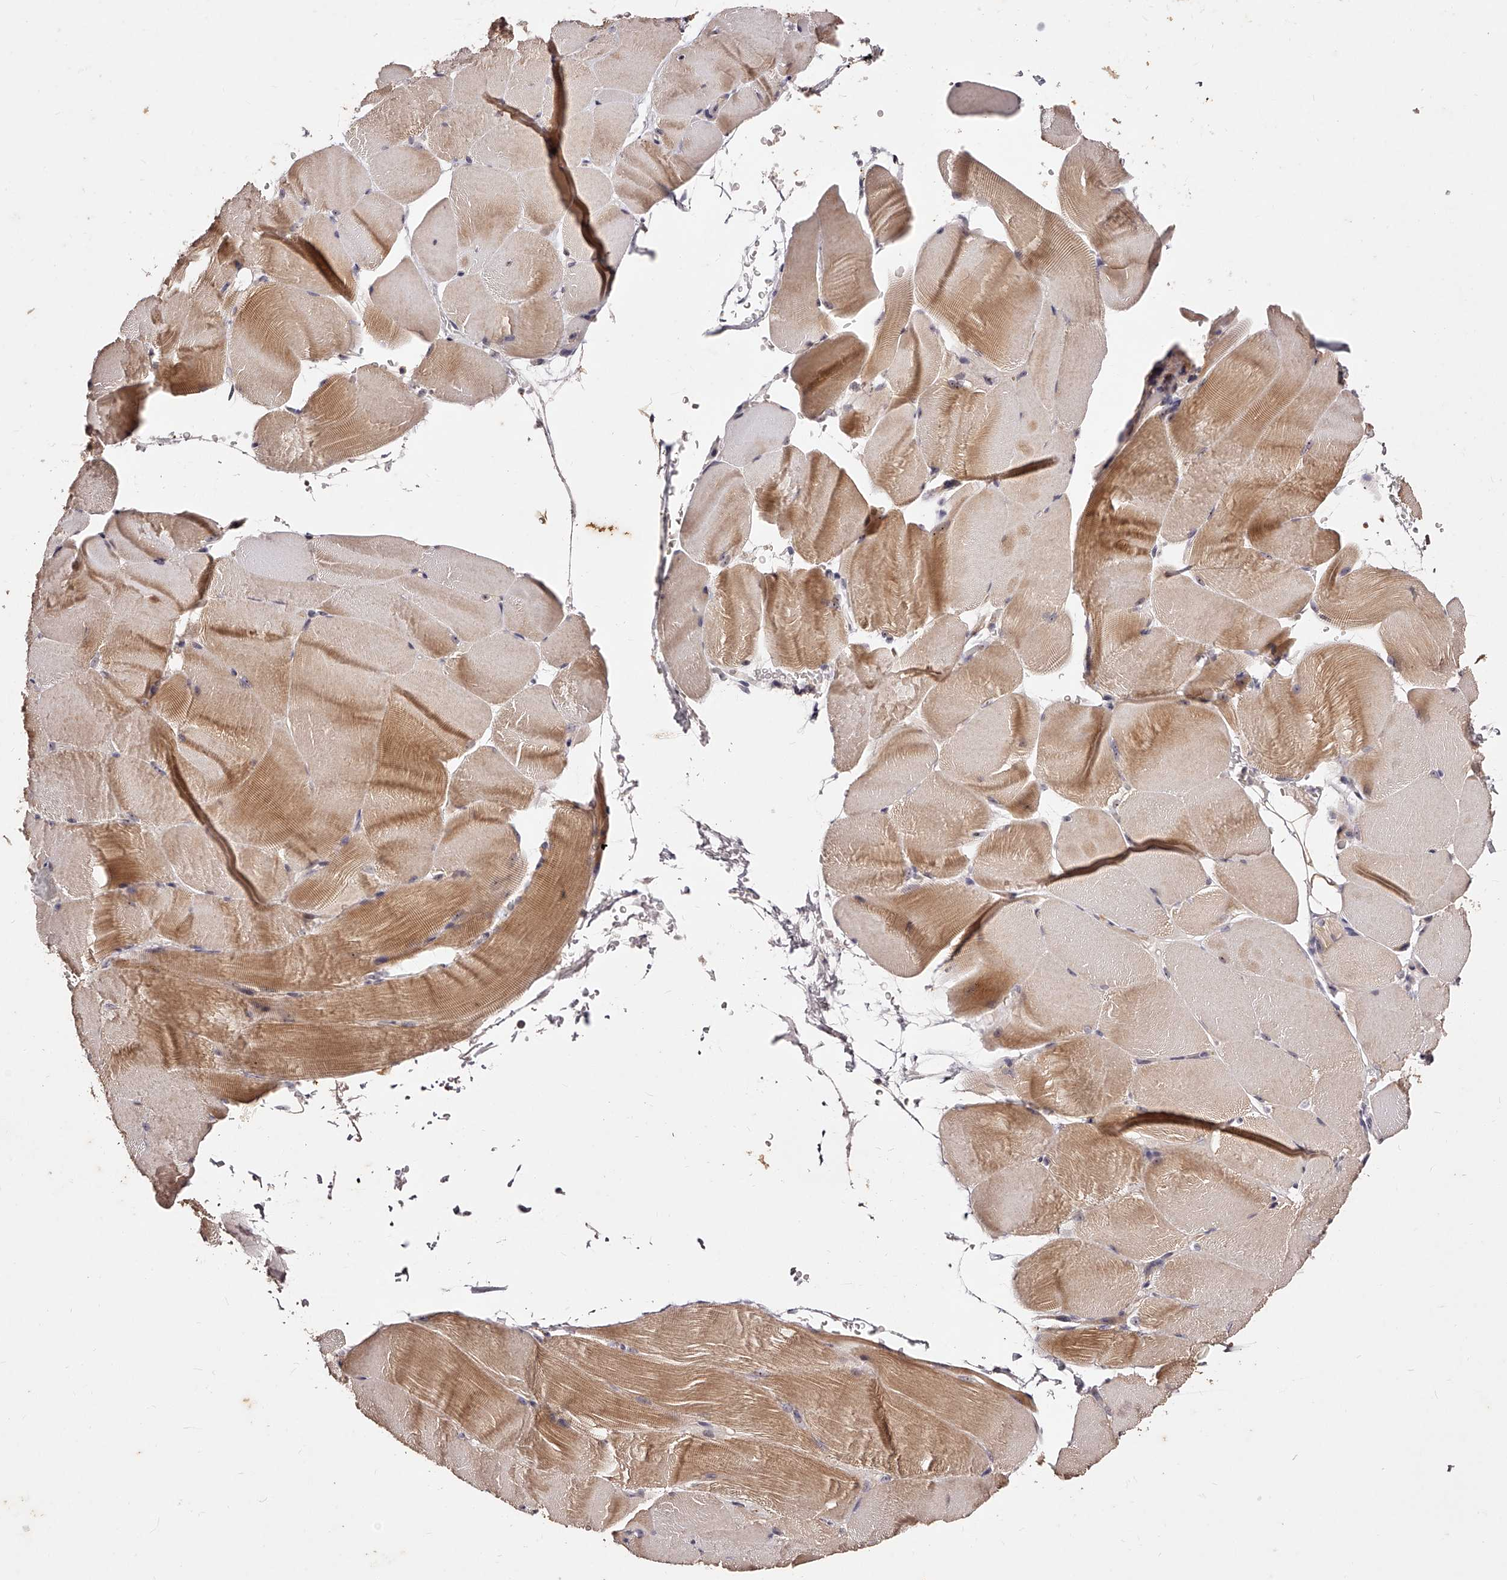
{"staining": {"intensity": "moderate", "quantity": "25%-75%", "location": "cytoplasmic/membranous"}, "tissue": "skeletal muscle", "cell_type": "Myocytes", "image_type": "normal", "snomed": [{"axis": "morphology", "description": "Normal tissue, NOS"}, {"axis": "topography", "description": "Skeletal muscle"}, {"axis": "topography", "description": "Parathyroid gland"}], "caption": "DAB immunohistochemical staining of normal human skeletal muscle displays moderate cytoplasmic/membranous protein positivity in approximately 25%-75% of myocytes.", "gene": "PHACTR1", "patient": {"sex": "female", "age": 37}}